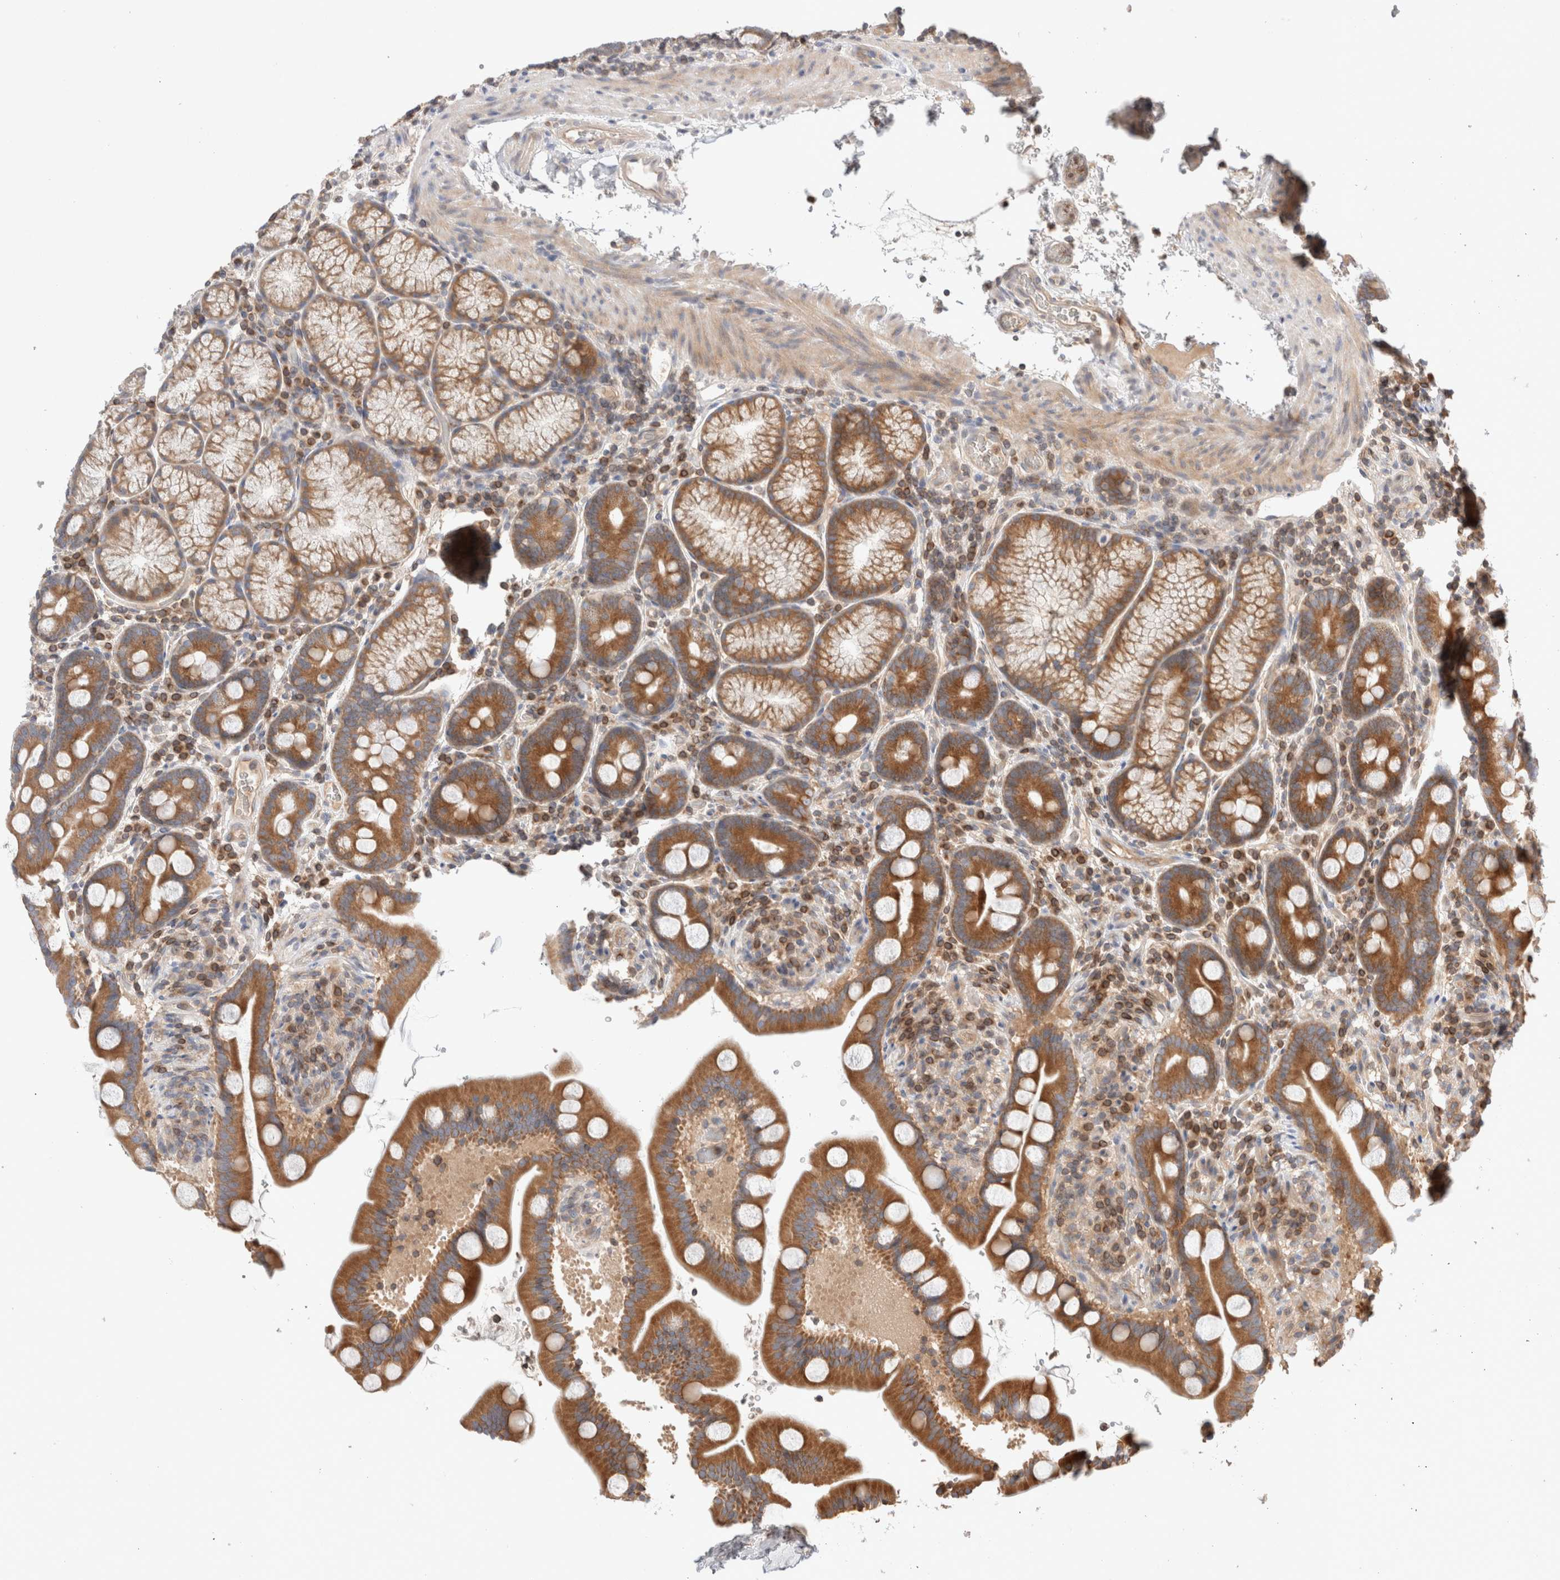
{"staining": {"intensity": "moderate", "quantity": ">75%", "location": "cytoplasmic/membranous"}, "tissue": "duodenum", "cell_type": "Glandular cells", "image_type": "normal", "snomed": [{"axis": "morphology", "description": "Normal tissue, NOS"}, {"axis": "topography", "description": "Duodenum"}], "caption": "This is a histology image of immunohistochemistry staining of unremarkable duodenum, which shows moderate staining in the cytoplasmic/membranous of glandular cells.", "gene": "SIKE1", "patient": {"sex": "male", "age": 54}}